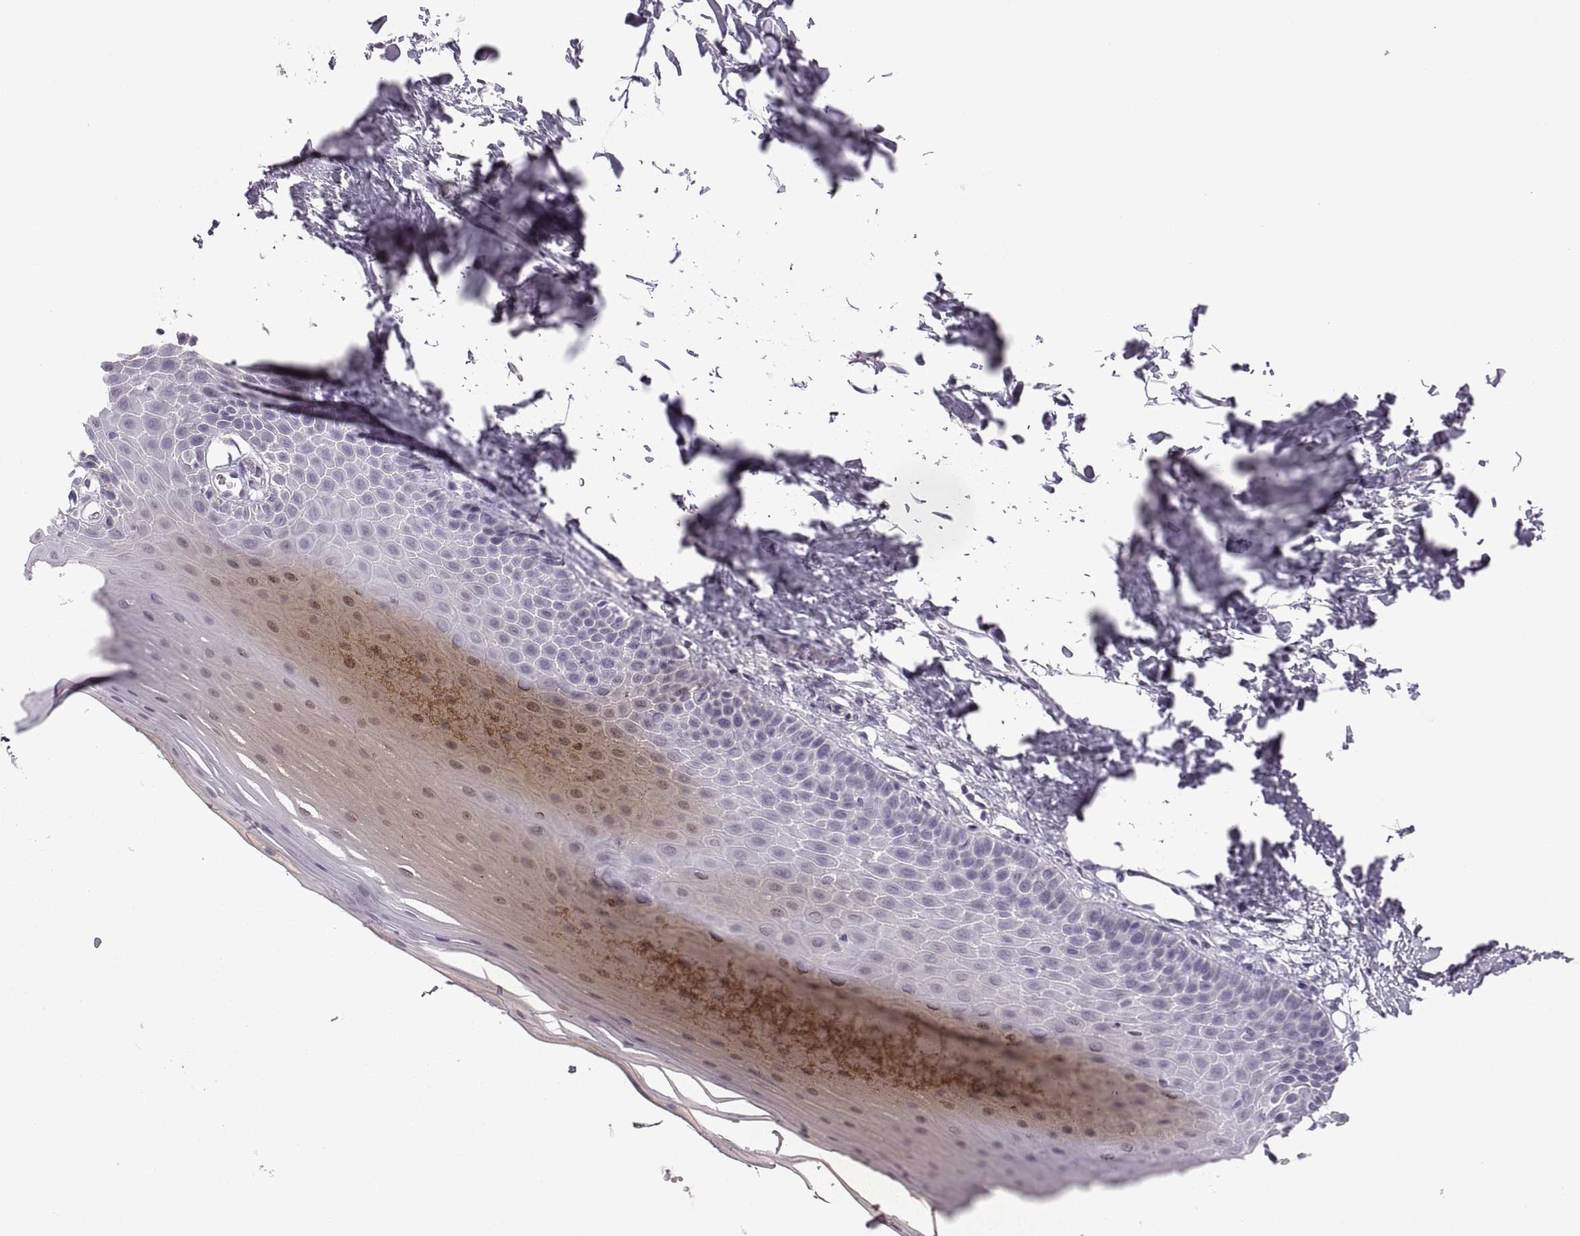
{"staining": {"intensity": "negative", "quantity": "none", "location": "none"}, "tissue": "oral mucosa", "cell_type": "Squamous epithelial cells", "image_type": "normal", "snomed": [{"axis": "morphology", "description": "Normal tissue, NOS"}, {"axis": "topography", "description": "Oral tissue"}], "caption": "Micrograph shows no protein positivity in squamous epithelial cells of benign oral mucosa. (DAB immunohistochemistry with hematoxylin counter stain).", "gene": "ADH6", "patient": {"sex": "male", "age": 81}}